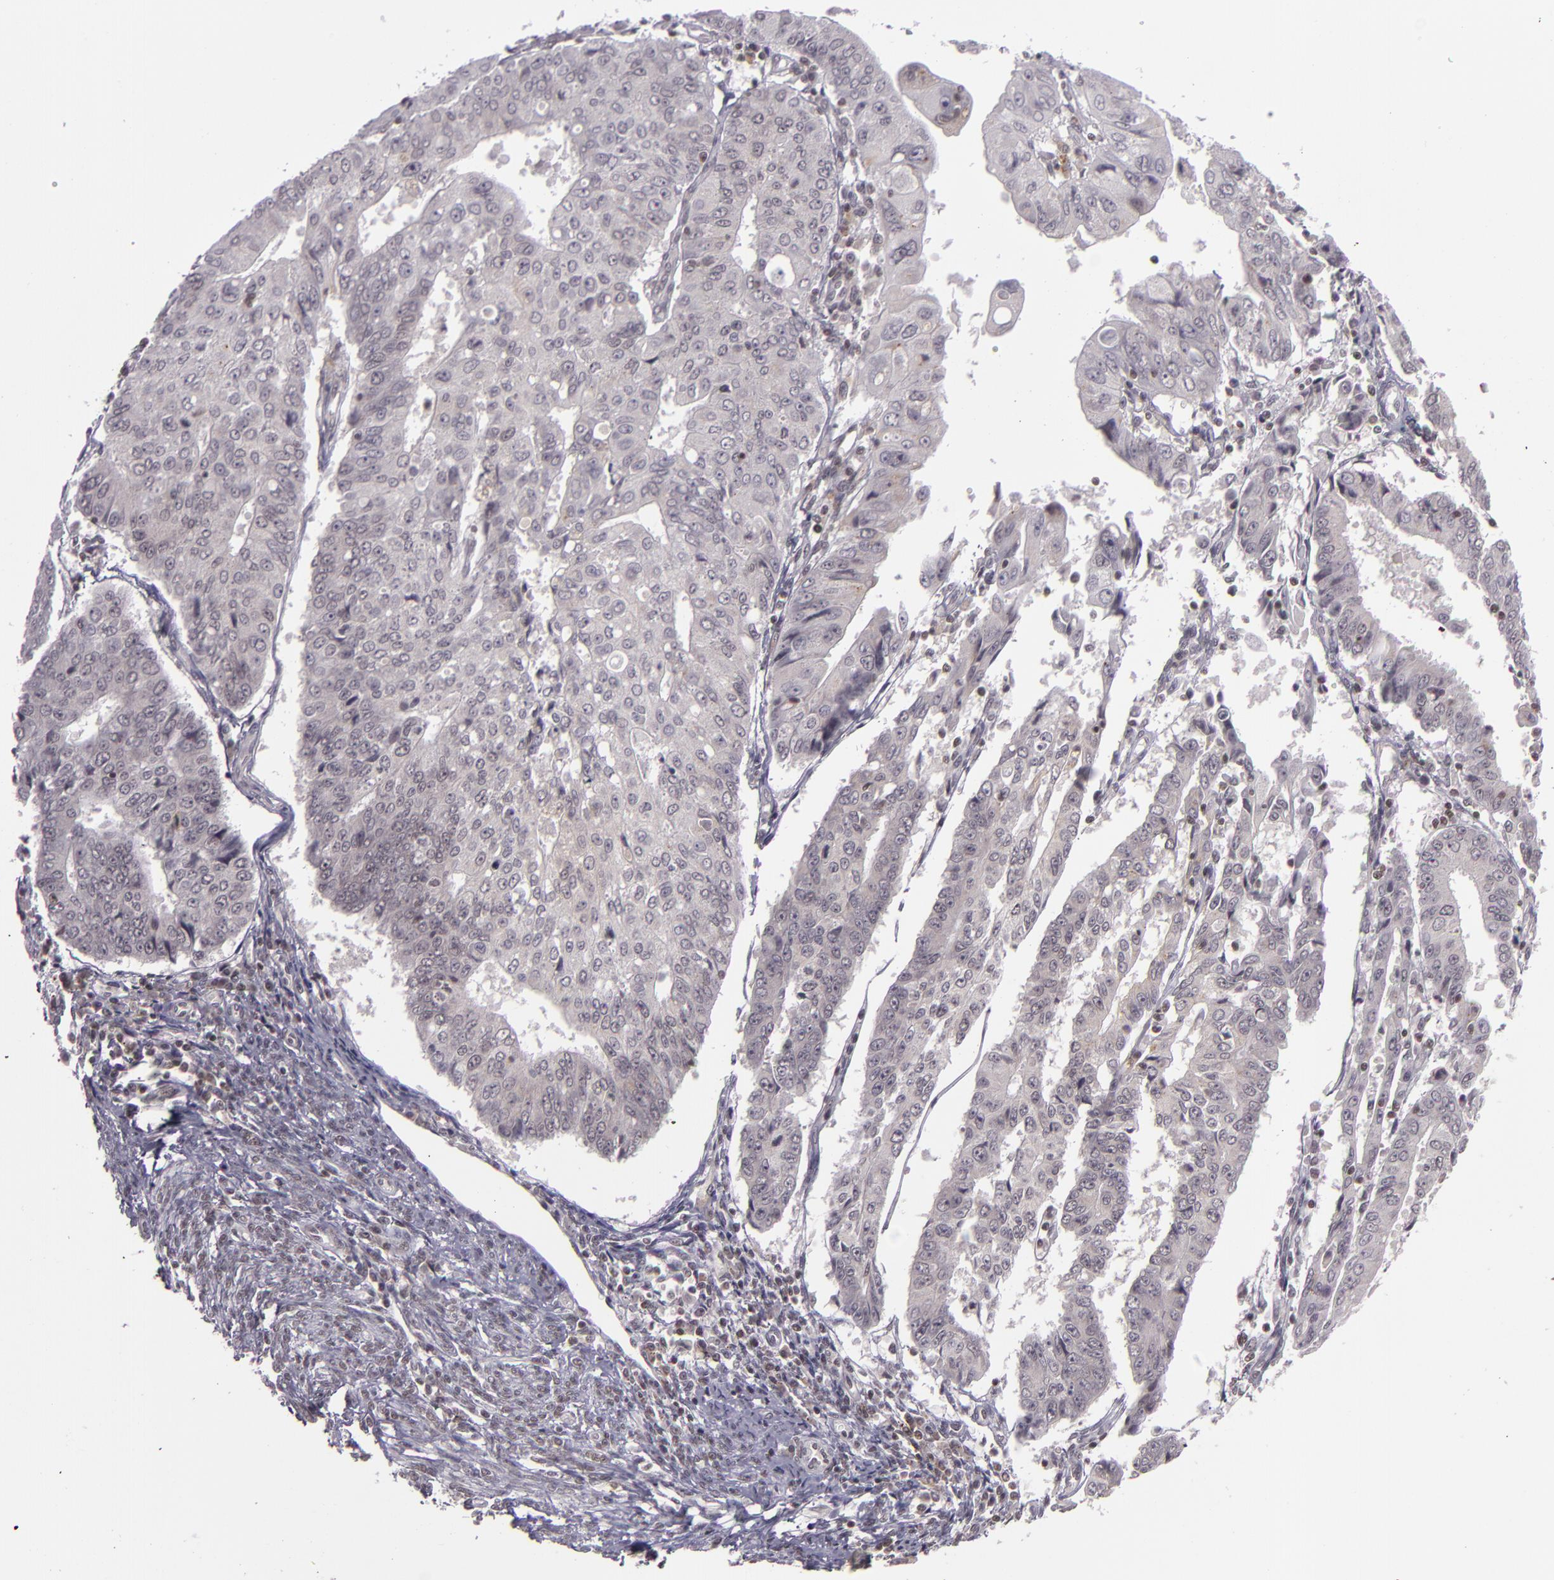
{"staining": {"intensity": "weak", "quantity": ">75%", "location": "cytoplasmic/membranous"}, "tissue": "endometrial cancer", "cell_type": "Tumor cells", "image_type": "cancer", "snomed": [{"axis": "morphology", "description": "Adenocarcinoma, NOS"}, {"axis": "topography", "description": "Endometrium"}], "caption": "An immunohistochemistry photomicrograph of tumor tissue is shown. Protein staining in brown highlights weak cytoplasmic/membranous positivity in endometrial adenocarcinoma within tumor cells.", "gene": "ZFX", "patient": {"sex": "female", "age": 75}}